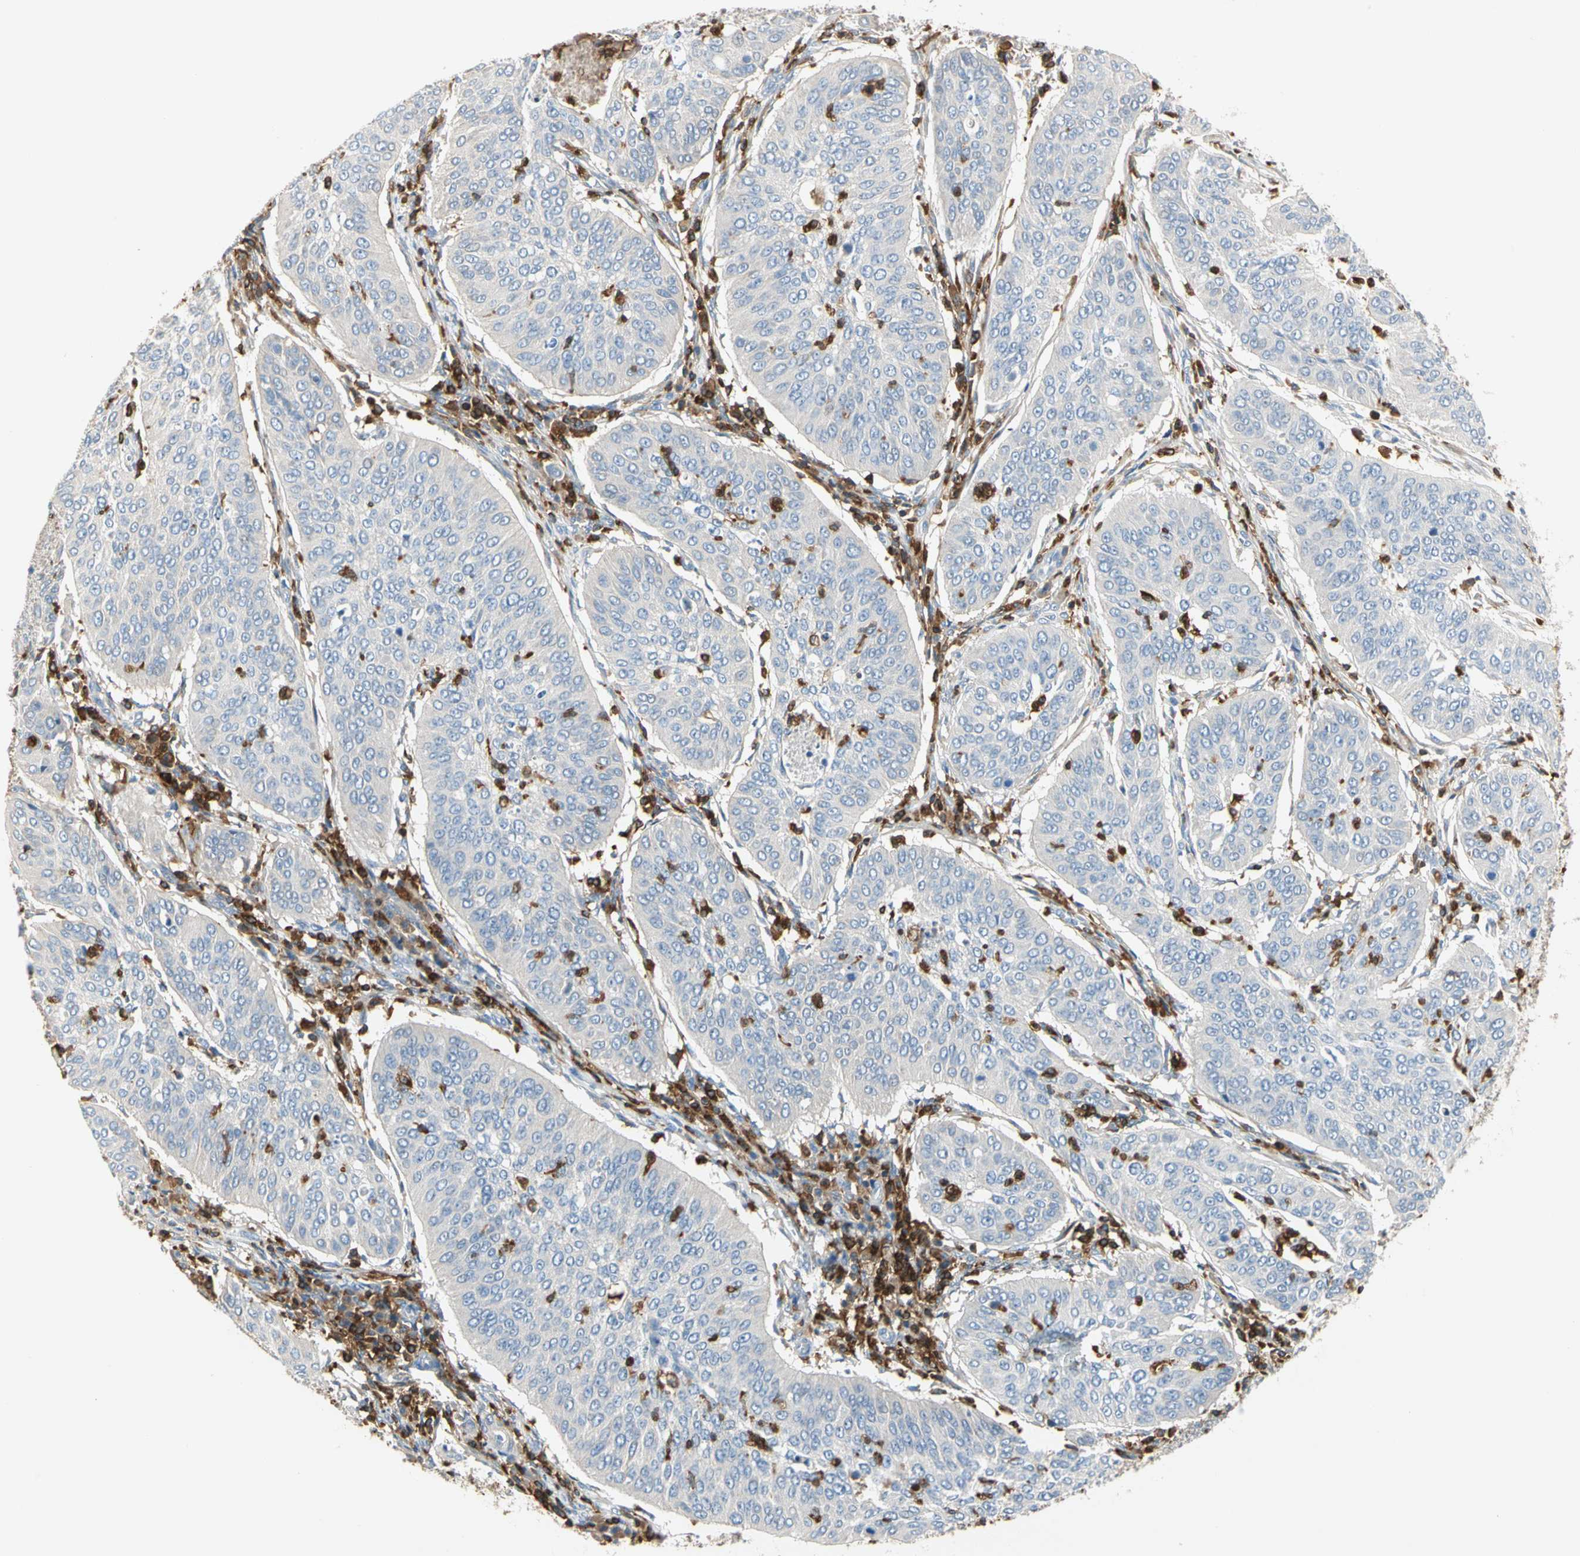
{"staining": {"intensity": "negative", "quantity": "none", "location": "none"}, "tissue": "cervical cancer", "cell_type": "Tumor cells", "image_type": "cancer", "snomed": [{"axis": "morphology", "description": "Normal tissue, NOS"}, {"axis": "morphology", "description": "Squamous cell carcinoma, NOS"}, {"axis": "topography", "description": "Cervix"}], "caption": "Human cervical cancer stained for a protein using immunohistochemistry (IHC) displays no expression in tumor cells.", "gene": "FMNL1", "patient": {"sex": "female", "age": 39}}